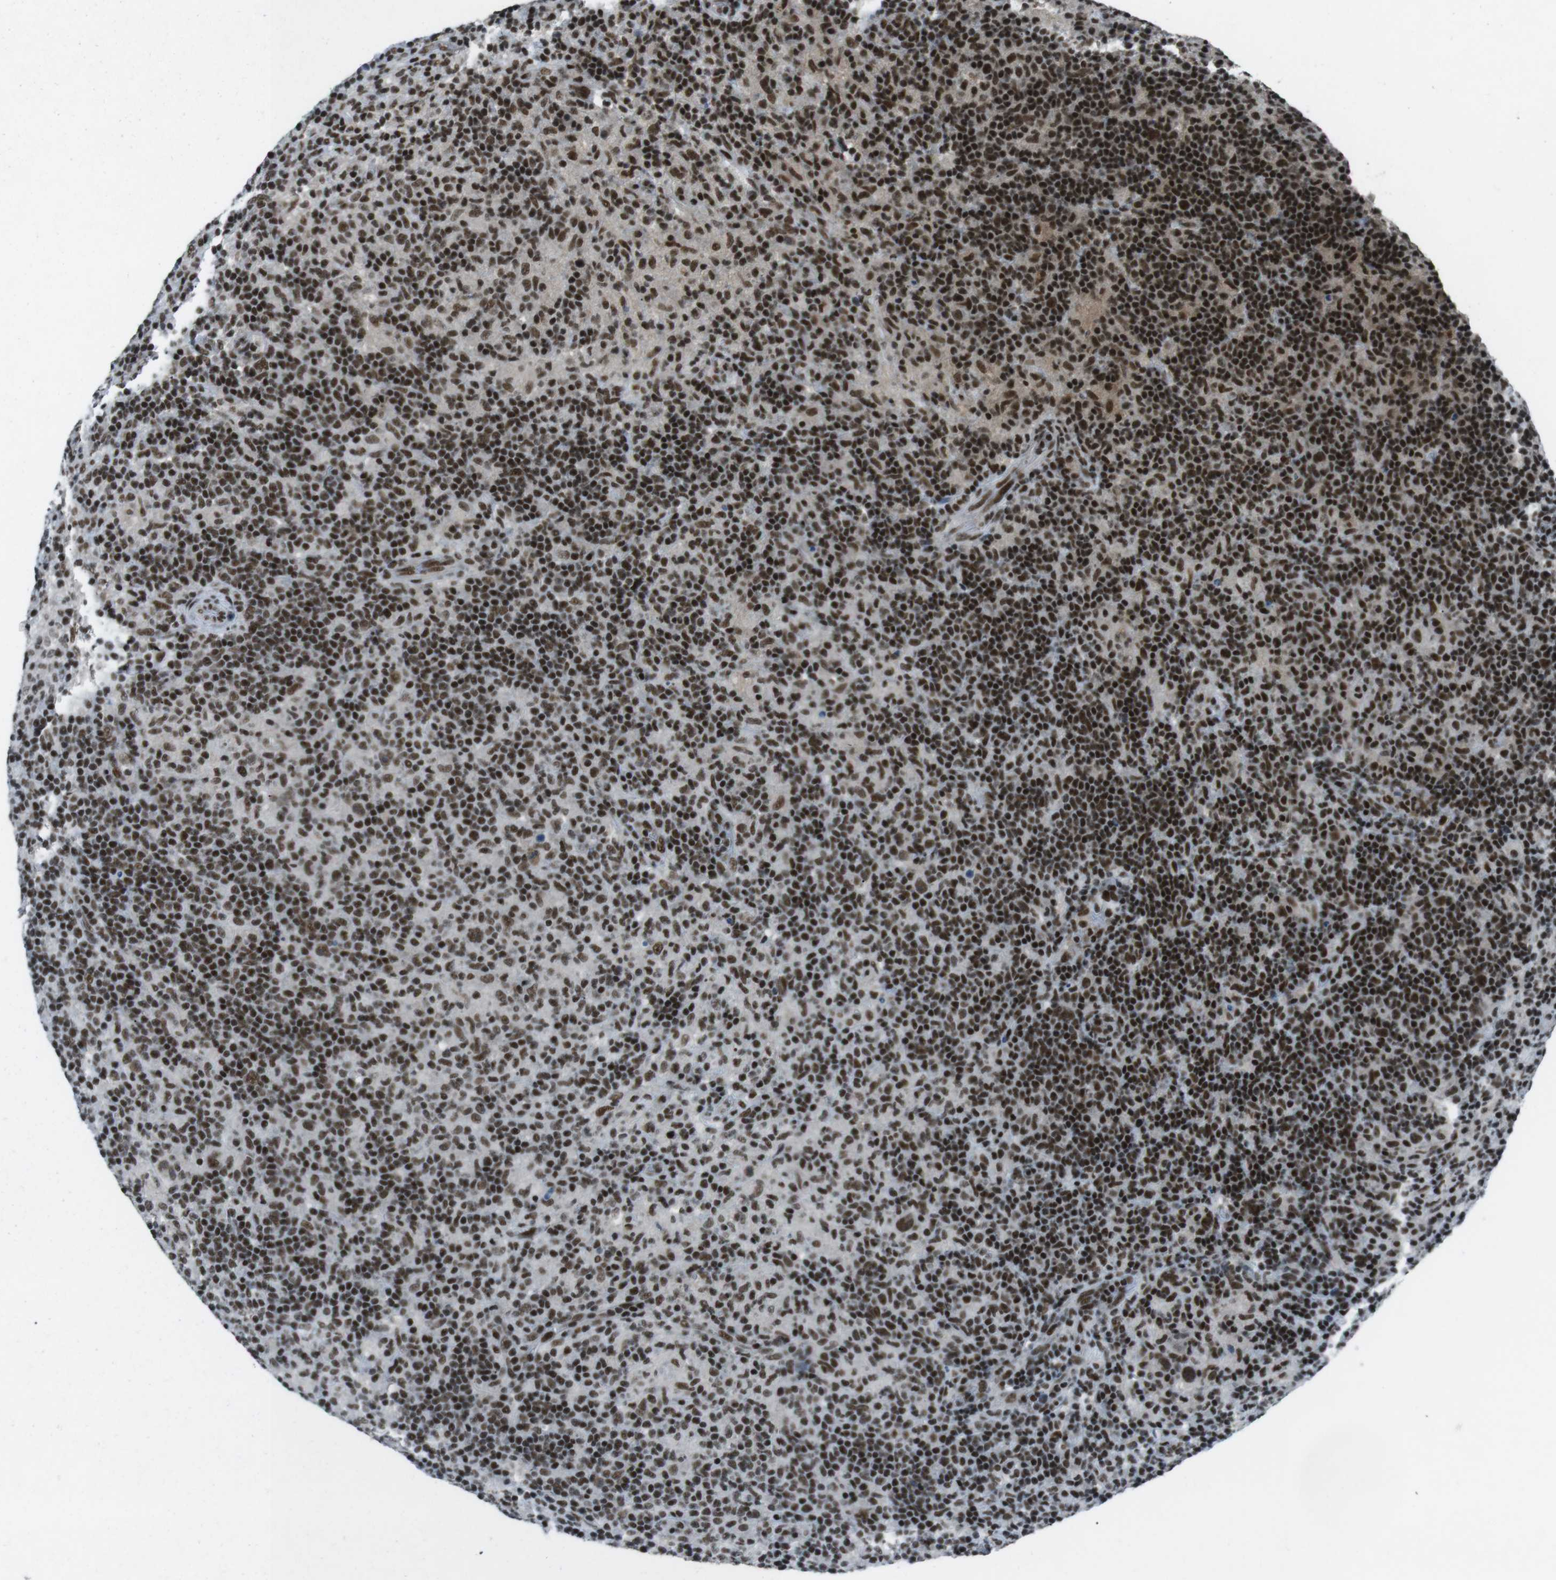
{"staining": {"intensity": "strong", "quantity": ">75%", "location": "nuclear"}, "tissue": "lymphoma", "cell_type": "Tumor cells", "image_type": "cancer", "snomed": [{"axis": "morphology", "description": "Hodgkin's disease, NOS"}, {"axis": "topography", "description": "Lymph node"}], "caption": "Immunohistochemistry of human Hodgkin's disease displays high levels of strong nuclear expression in approximately >75% of tumor cells. The staining is performed using DAB (3,3'-diaminobenzidine) brown chromogen to label protein expression. The nuclei are counter-stained blue using hematoxylin.", "gene": "TAF1", "patient": {"sex": "male", "age": 70}}